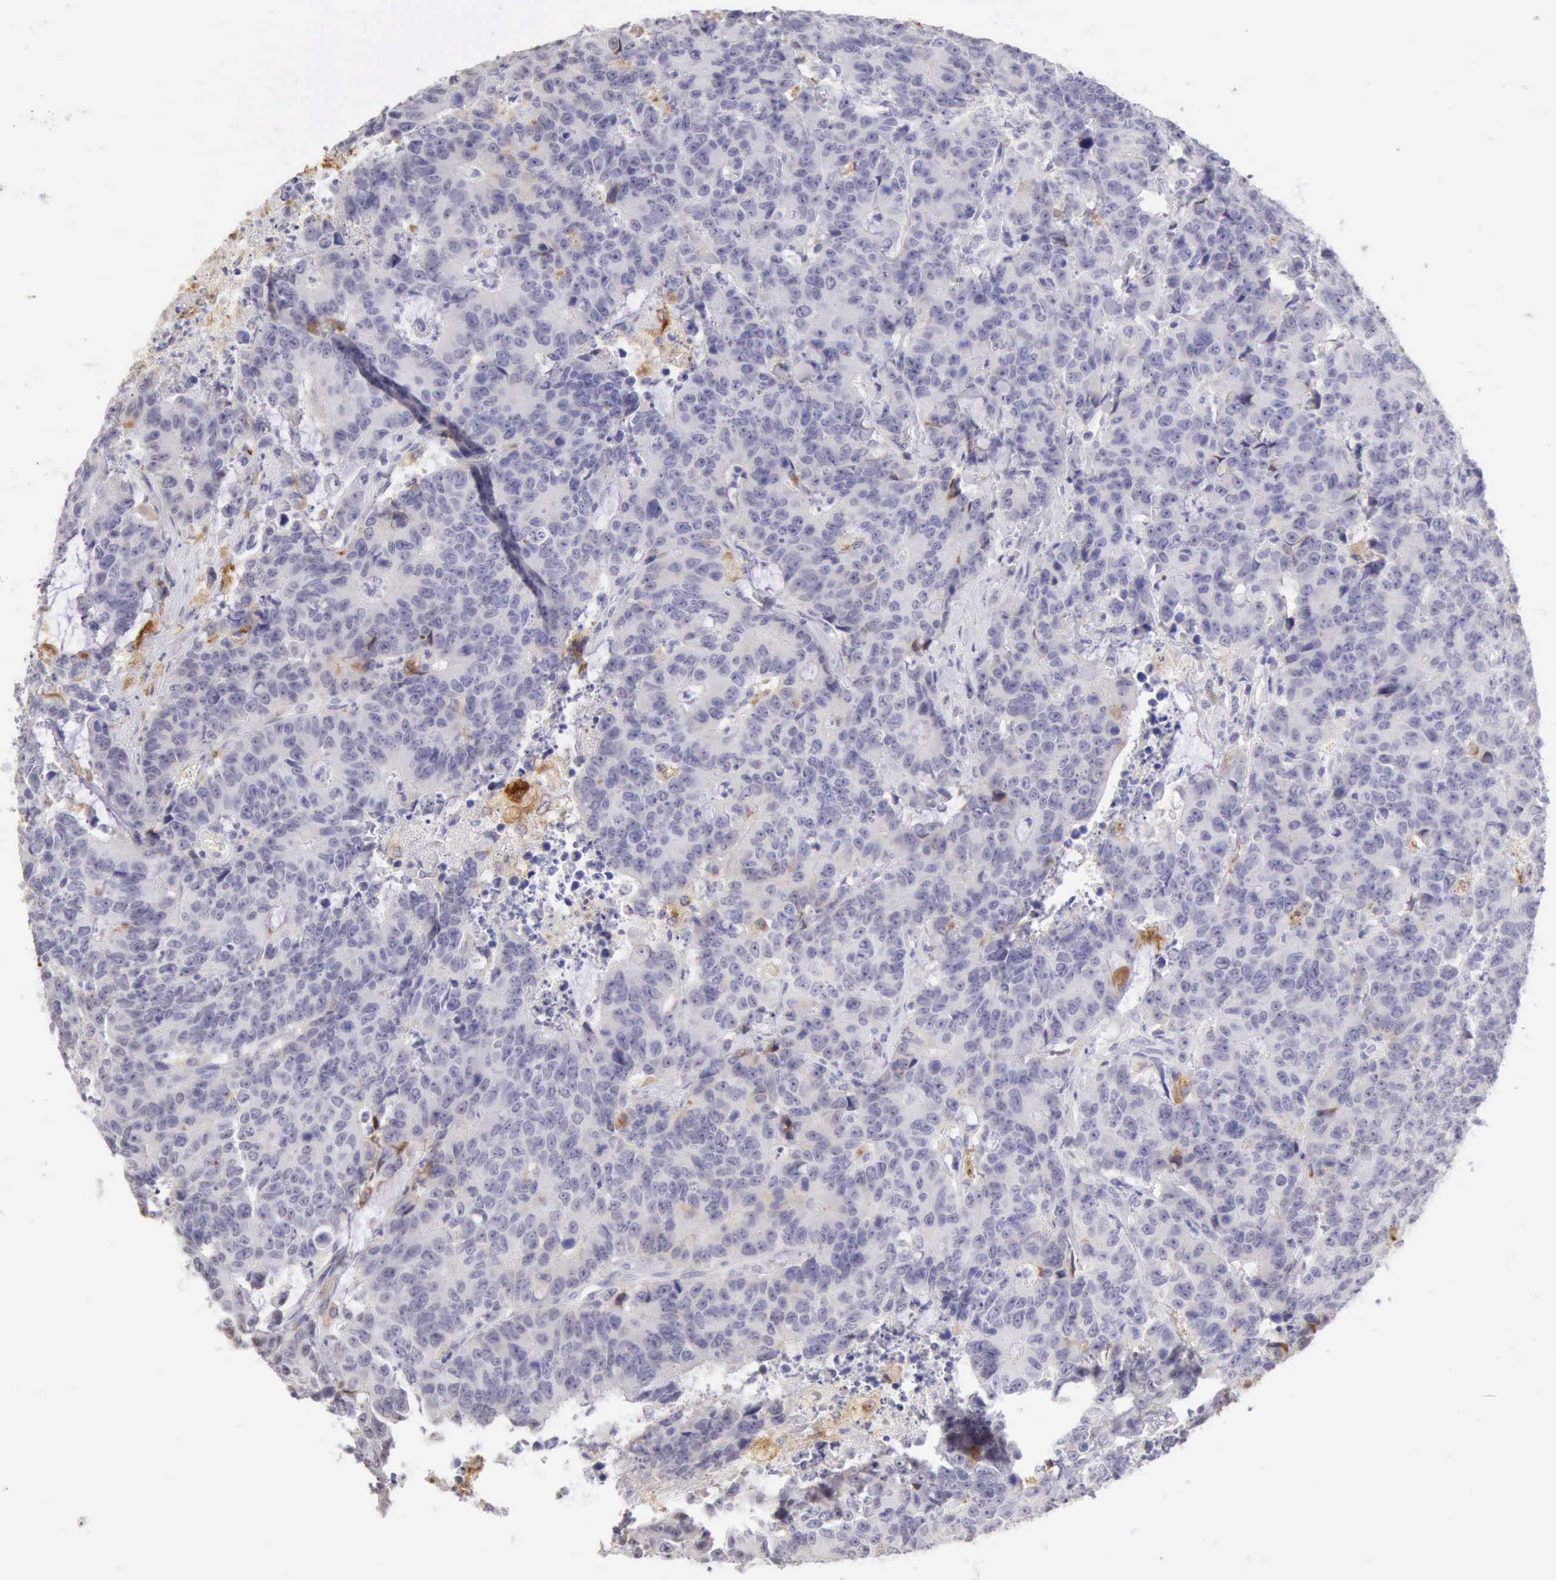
{"staining": {"intensity": "moderate", "quantity": "<25%", "location": "cytoplasmic/membranous"}, "tissue": "colorectal cancer", "cell_type": "Tumor cells", "image_type": "cancer", "snomed": [{"axis": "morphology", "description": "Adenocarcinoma, NOS"}, {"axis": "topography", "description": "Colon"}], "caption": "About <25% of tumor cells in adenocarcinoma (colorectal) reveal moderate cytoplasmic/membranous protein expression as visualized by brown immunohistochemical staining.", "gene": "RNASE1", "patient": {"sex": "female", "age": 86}}